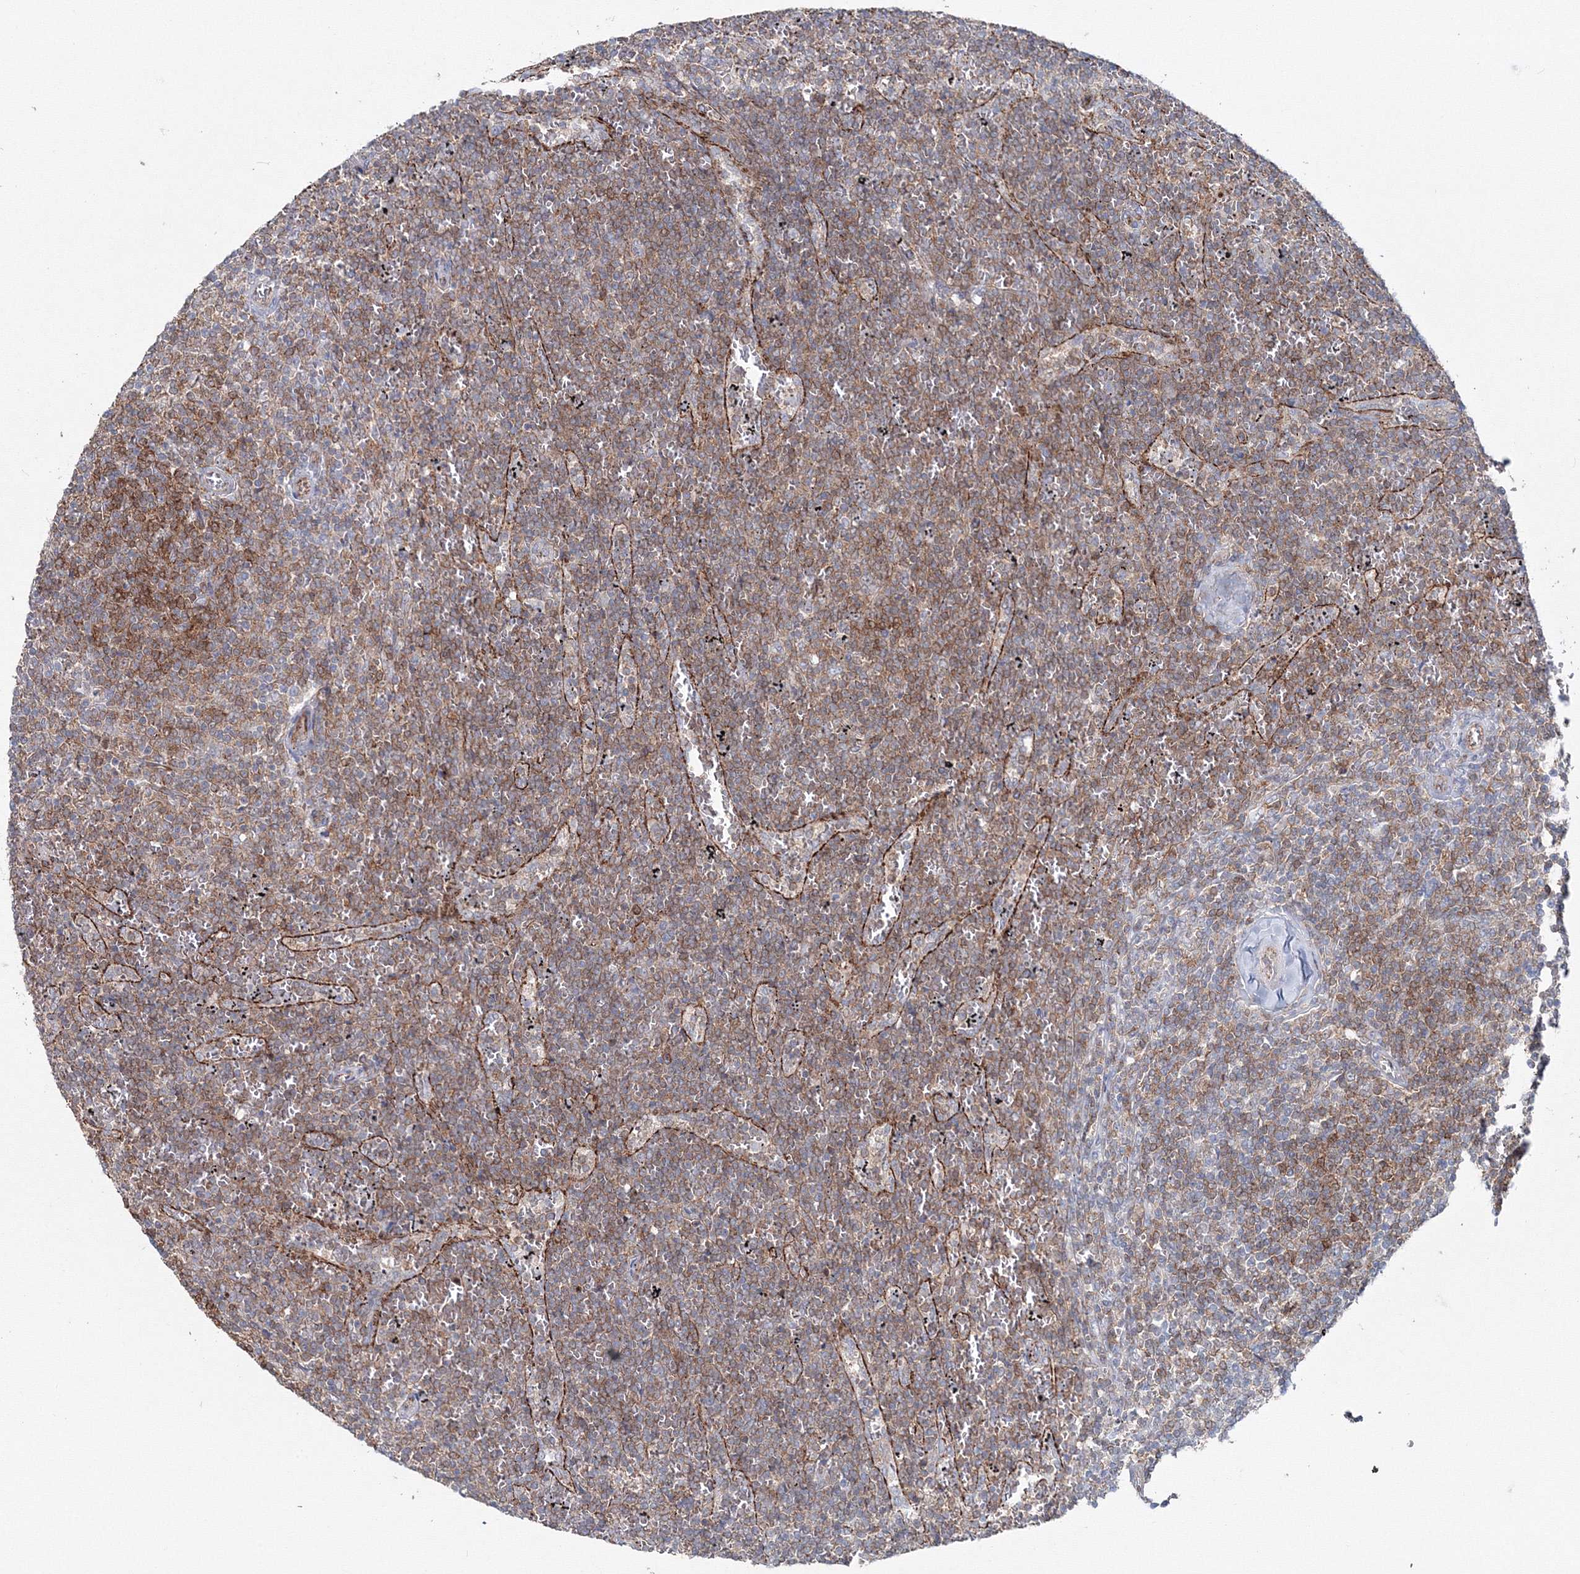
{"staining": {"intensity": "moderate", "quantity": ">75%", "location": "cytoplasmic/membranous"}, "tissue": "lymphoma", "cell_type": "Tumor cells", "image_type": "cancer", "snomed": [{"axis": "morphology", "description": "Malignant lymphoma, non-Hodgkin's type, Low grade"}, {"axis": "topography", "description": "Spleen"}], "caption": "A brown stain labels moderate cytoplasmic/membranous positivity of a protein in malignant lymphoma, non-Hodgkin's type (low-grade) tumor cells.", "gene": "GGA2", "patient": {"sex": "female", "age": 50}}